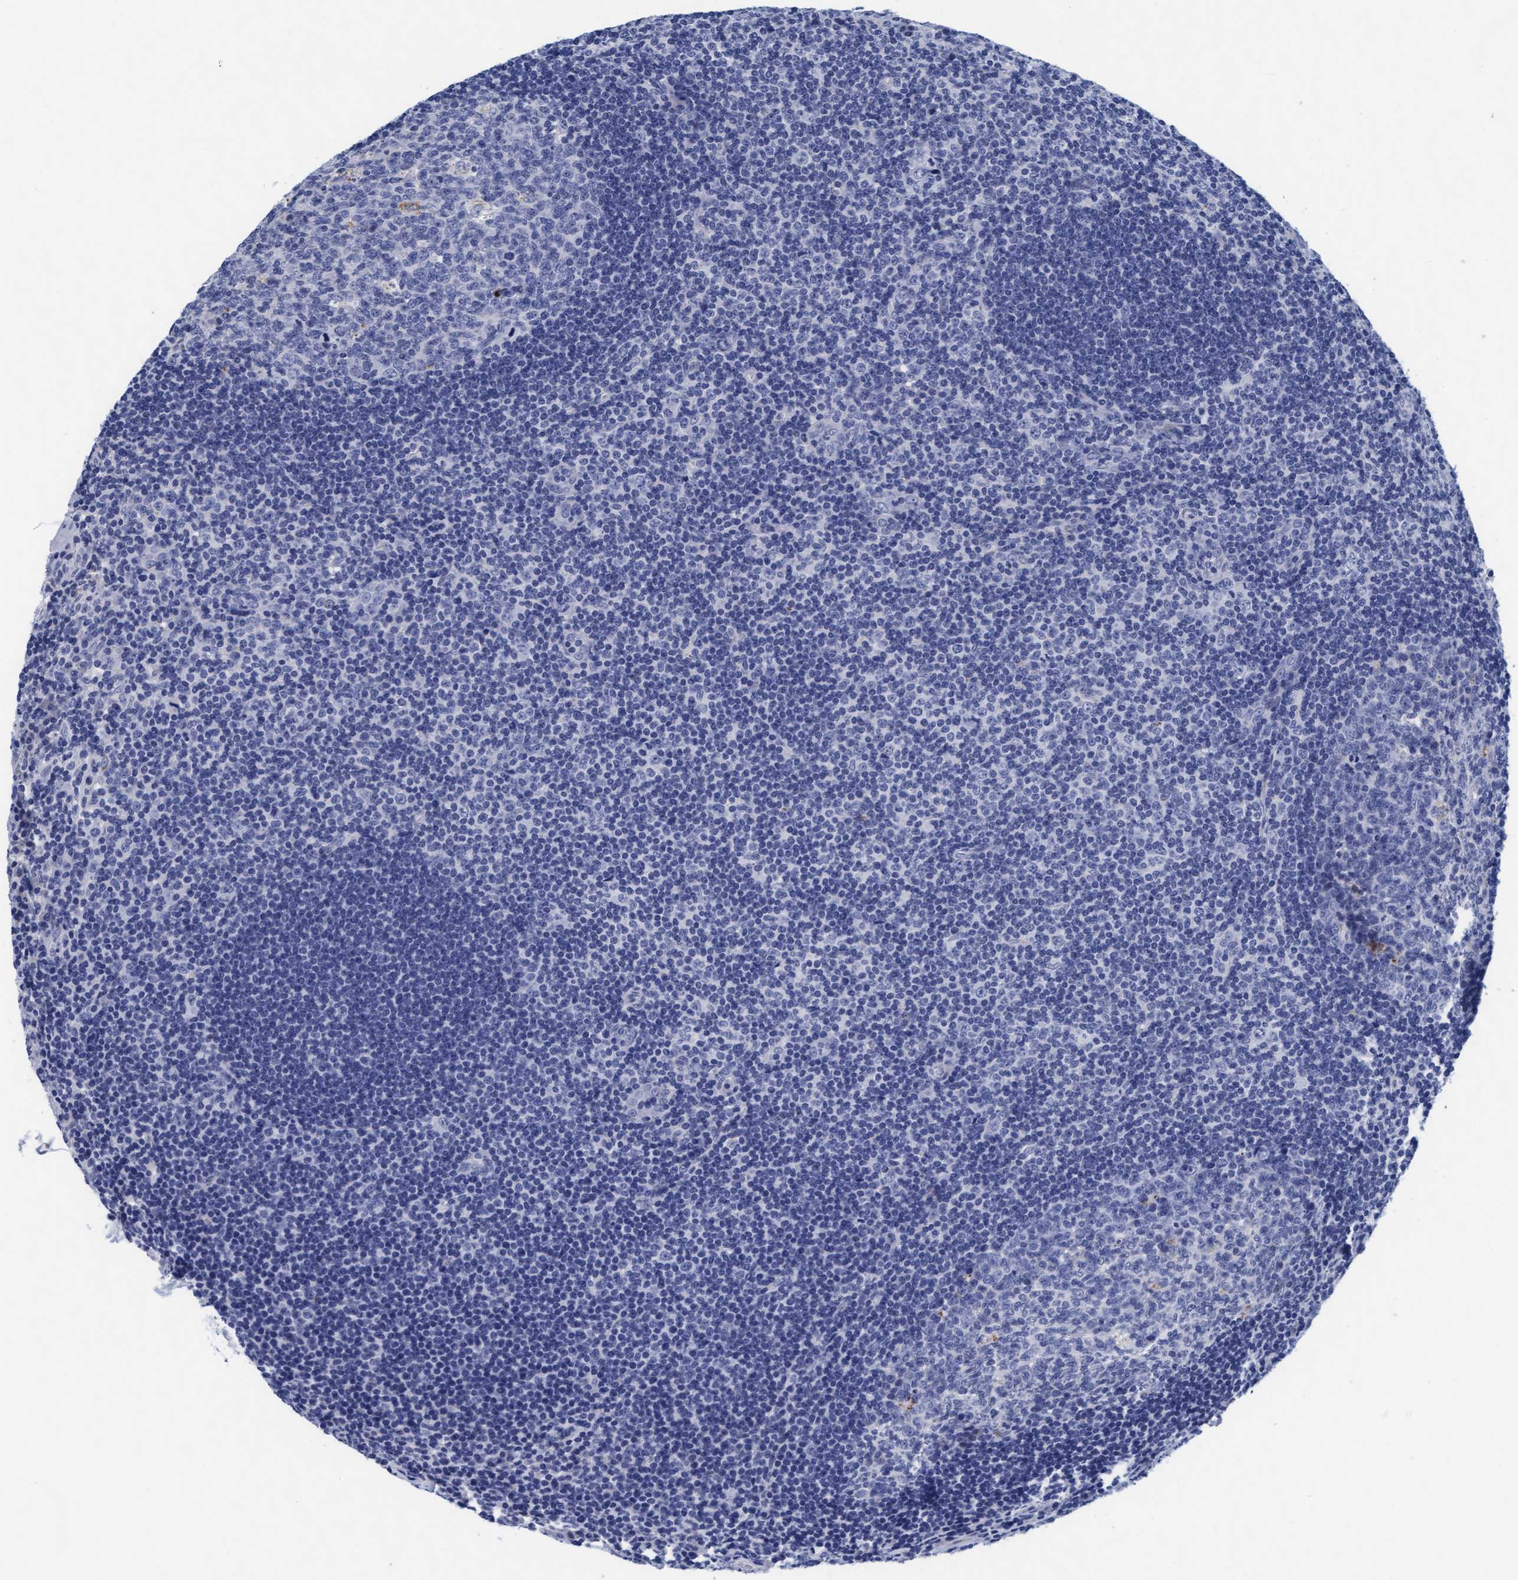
{"staining": {"intensity": "negative", "quantity": "none", "location": "none"}, "tissue": "tonsil", "cell_type": "Germinal center cells", "image_type": "normal", "snomed": [{"axis": "morphology", "description": "Normal tissue, NOS"}, {"axis": "topography", "description": "Tonsil"}], "caption": "This is an immunohistochemistry image of unremarkable tonsil. There is no expression in germinal center cells.", "gene": "ARSG", "patient": {"sex": "male", "age": 37}}